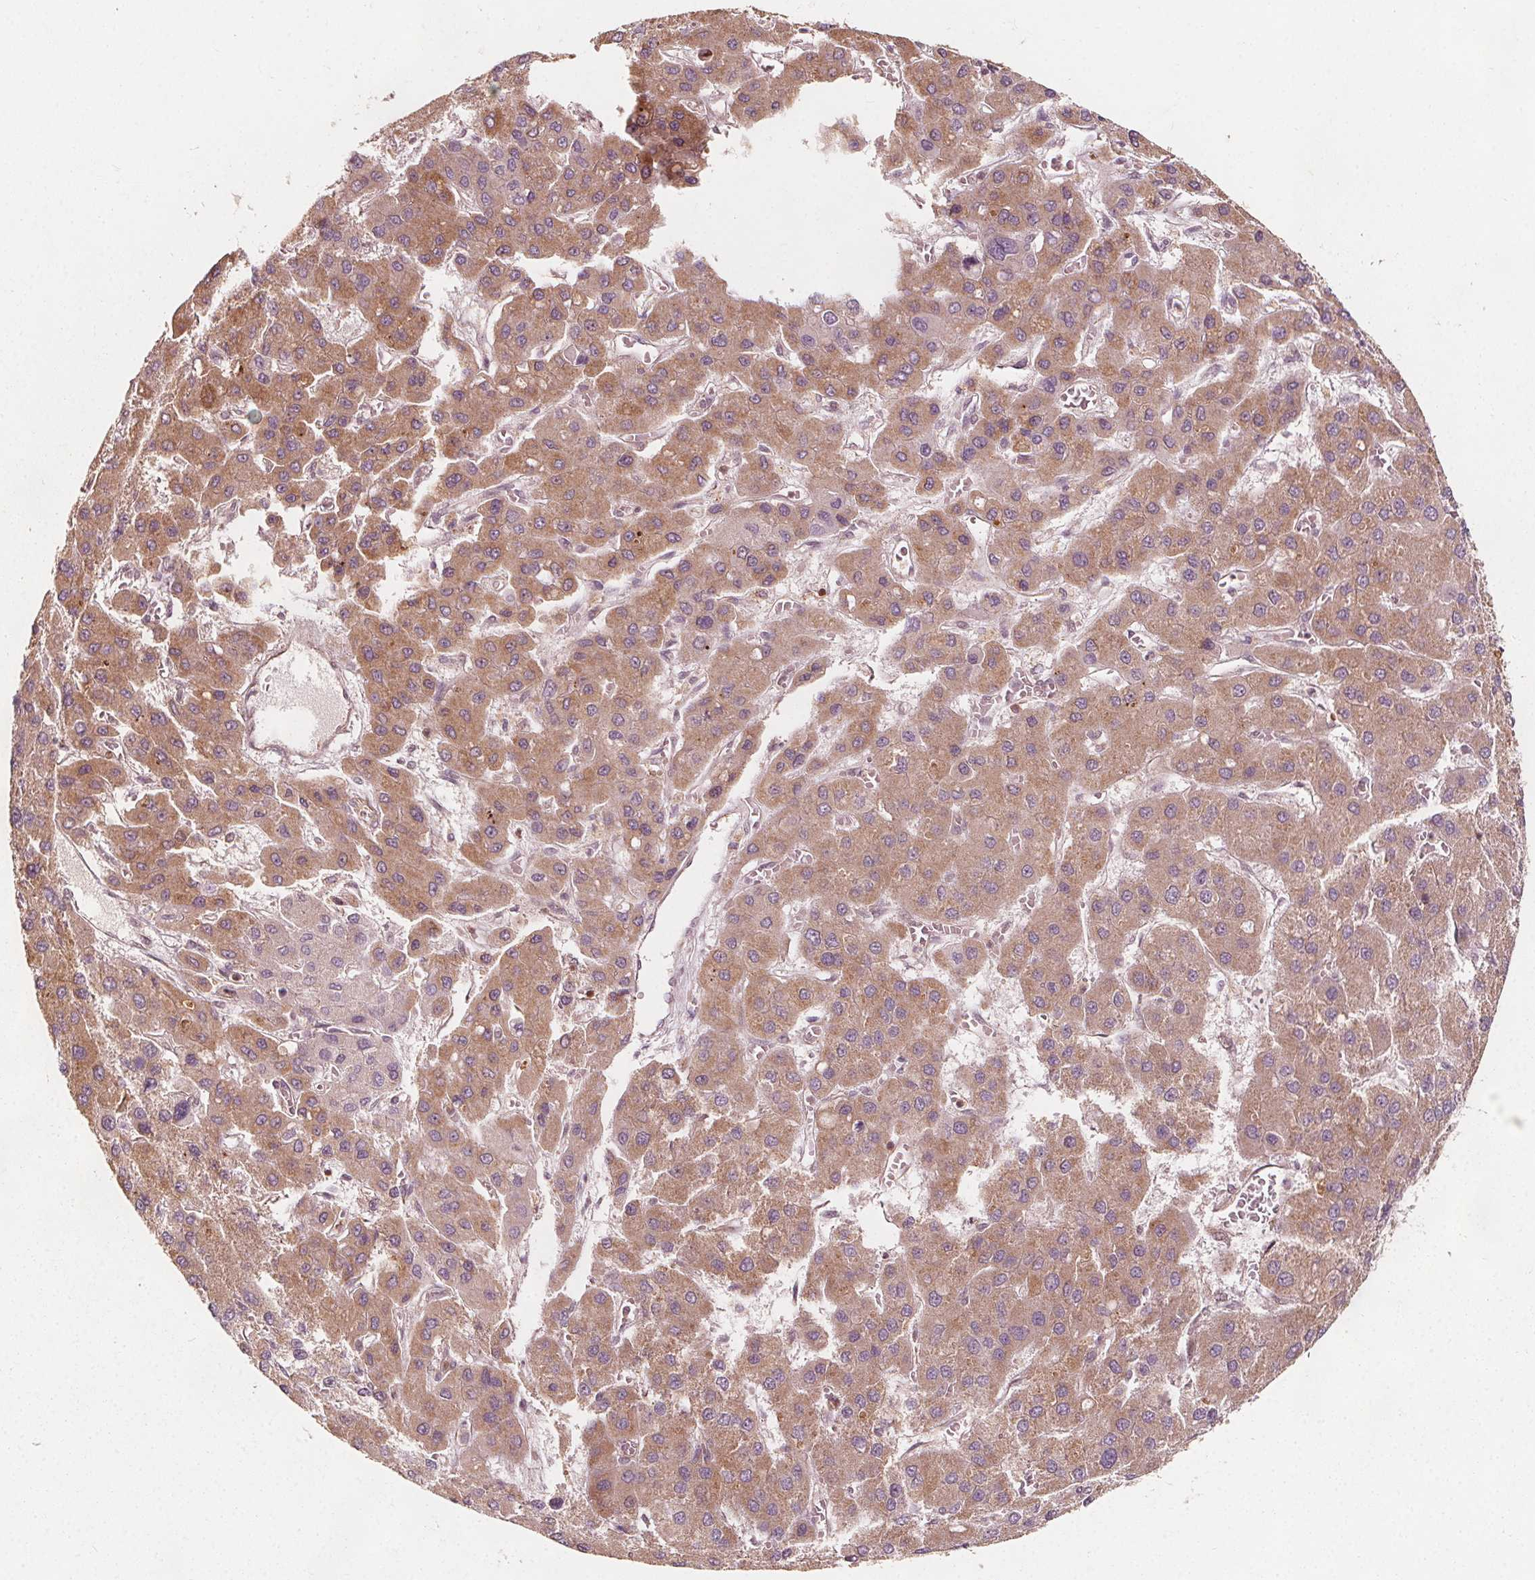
{"staining": {"intensity": "moderate", "quantity": "25%-75%", "location": "cytoplasmic/membranous"}, "tissue": "liver cancer", "cell_type": "Tumor cells", "image_type": "cancer", "snomed": [{"axis": "morphology", "description": "Carcinoma, Hepatocellular, NOS"}, {"axis": "topography", "description": "Liver"}], "caption": "Liver cancer (hepatocellular carcinoma) tissue shows moderate cytoplasmic/membranous expression in approximately 25%-75% of tumor cells", "gene": "AIP", "patient": {"sex": "female", "age": 41}}